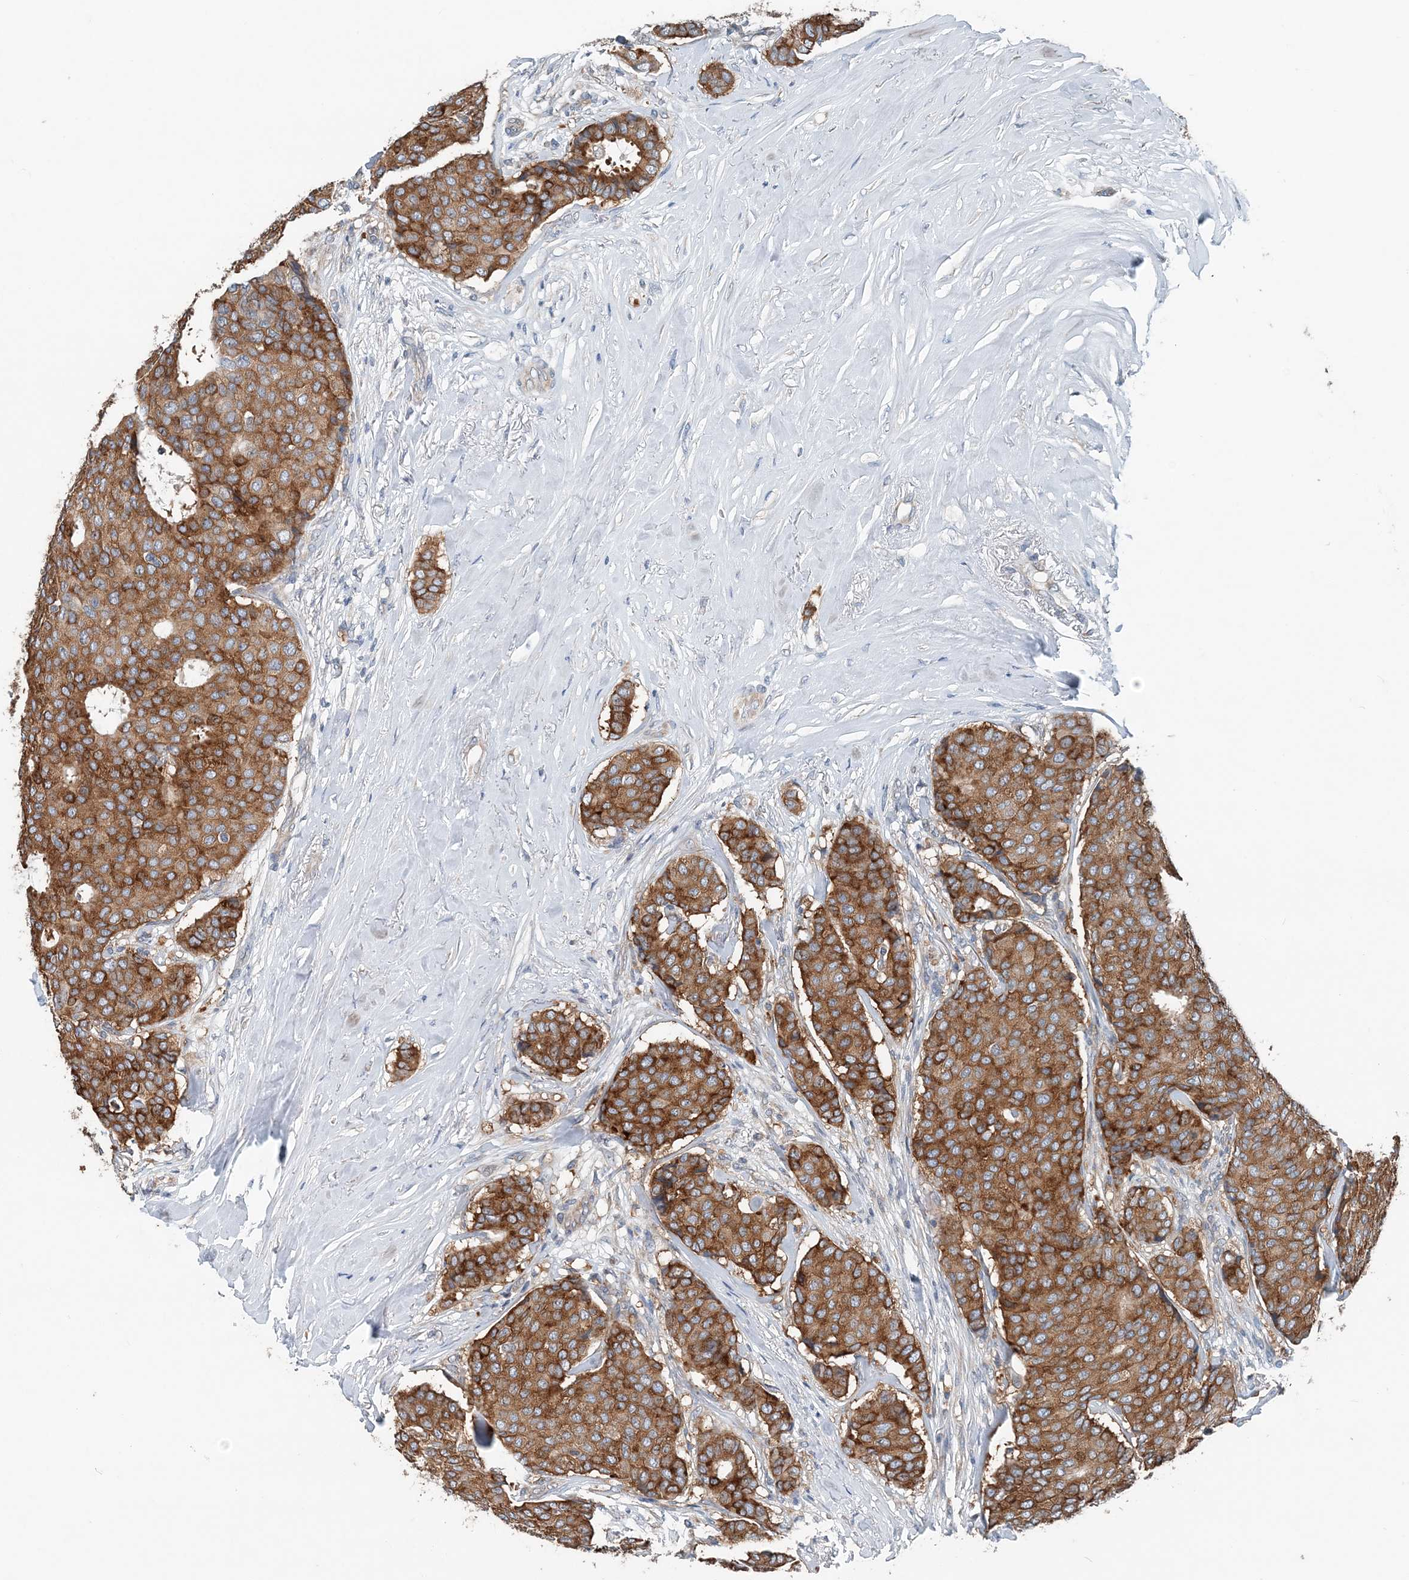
{"staining": {"intensity": "moderate", "quantity": ">75%", "location": "cytoplasmic/membranous"}, "tissue": "breast cancer", "cell_type": "Tumor cells", "image_type": "cancer", "snomed": [{"axis": "morphology", "description": "Duct carcinoma"}, {"axis": "topography", "description": "Breast"}], "caption": "Breast intraductal carcinoma stained with immunohistochemistry (IHC) shows moderate cytoplasmic/membranous expression in about >75% of tumor cells.", "gene": "EEF1A2", "patient": {"sex": "female", "age": 75}}